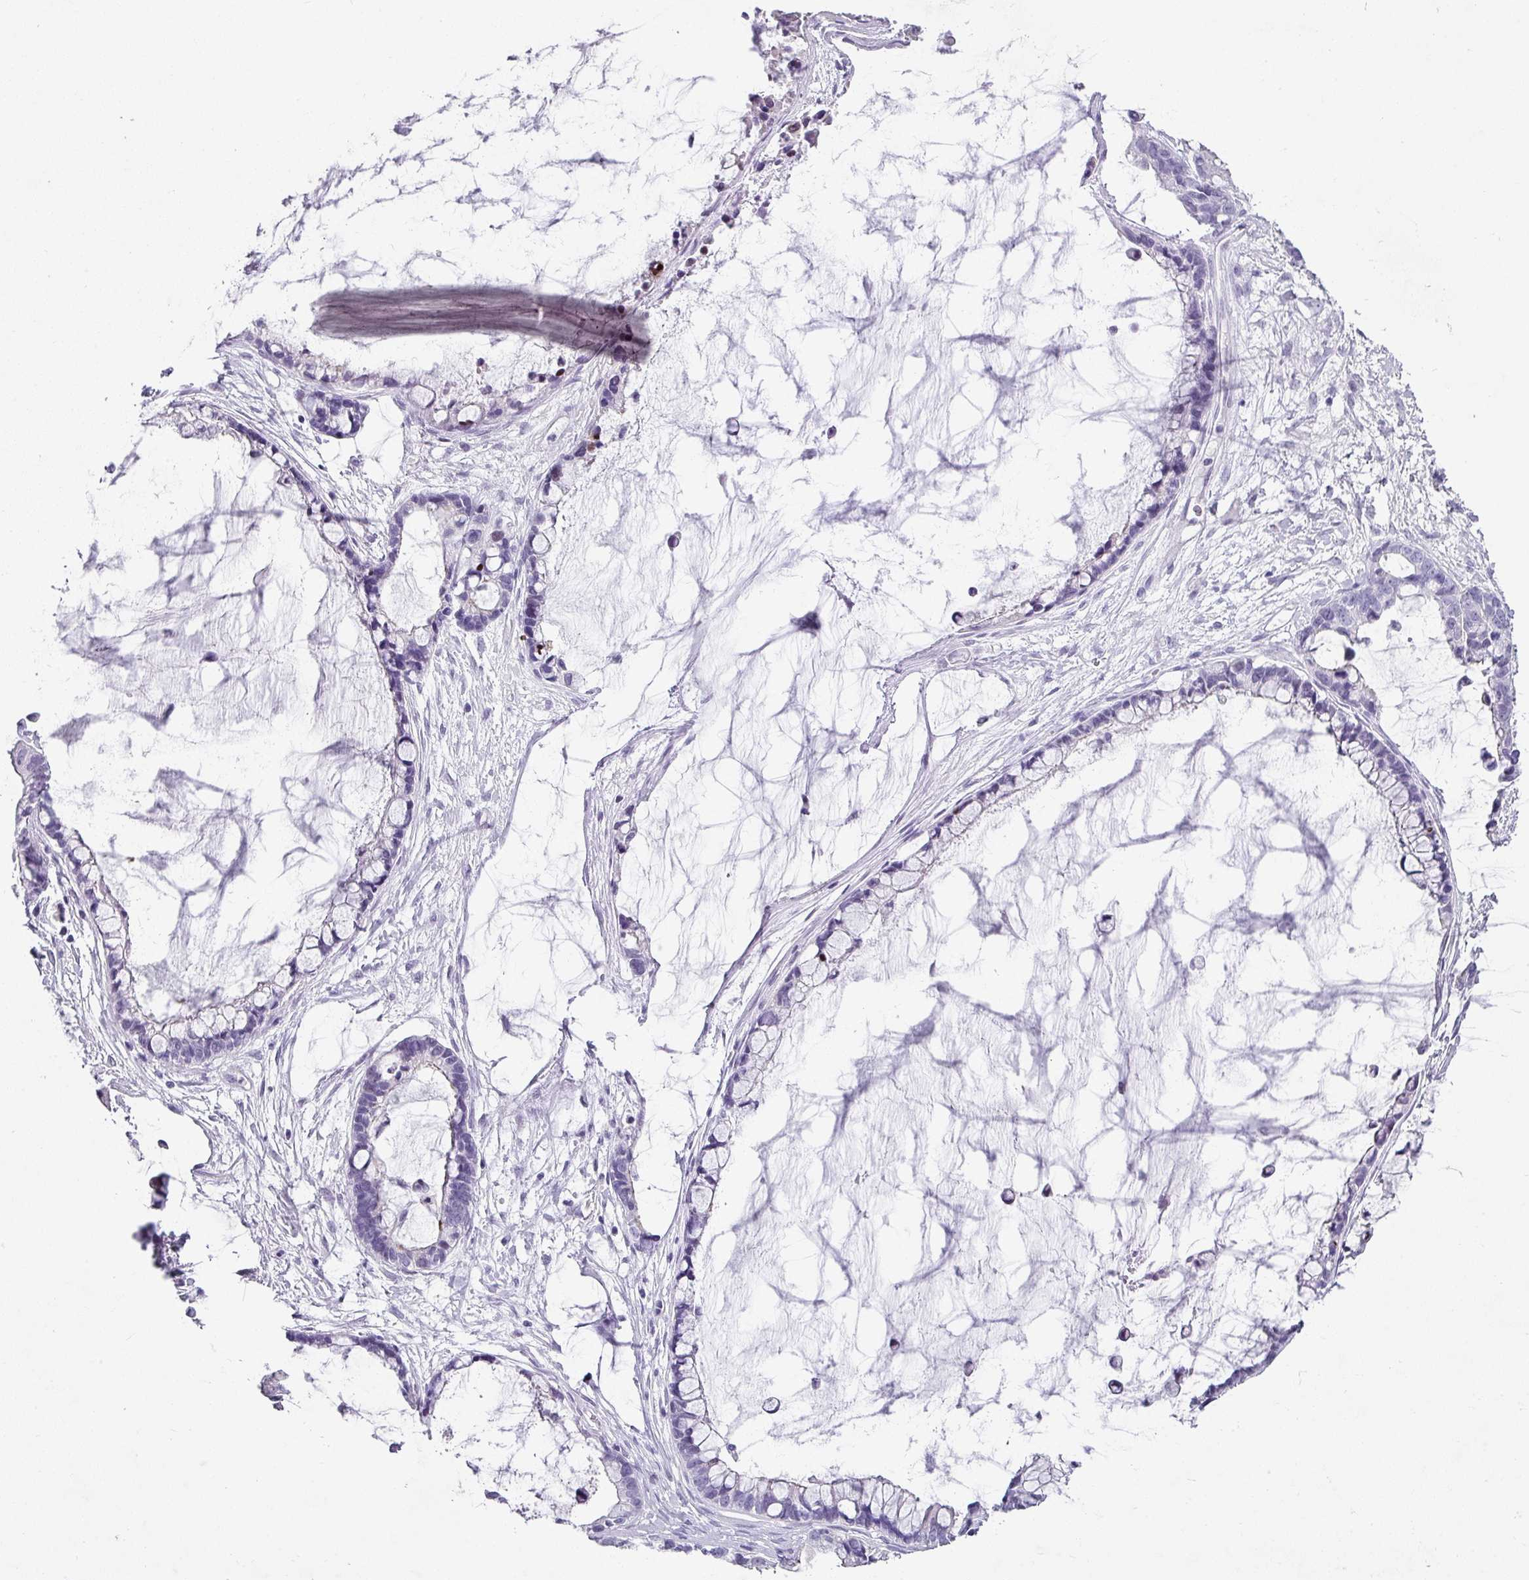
{"staining": {"intensity": "negative", "quantity": "none", "location": "none"}, "tissue": "ovarian cancer", "cell_type": "Tumor cells", "image_type": "cancer", "snomed": [{"axis": "morphology", "description": "Cystadenocarcinoma, mucinous, NOS"}, {"axis": "topography", "description": "Ovary"}], "caption": "This is an IHC photomicrograph of ovarian cancer. There is no expression in tumor cells.", "gene": "TRA2A", "patient": {"sex": "female", "age": 63}}